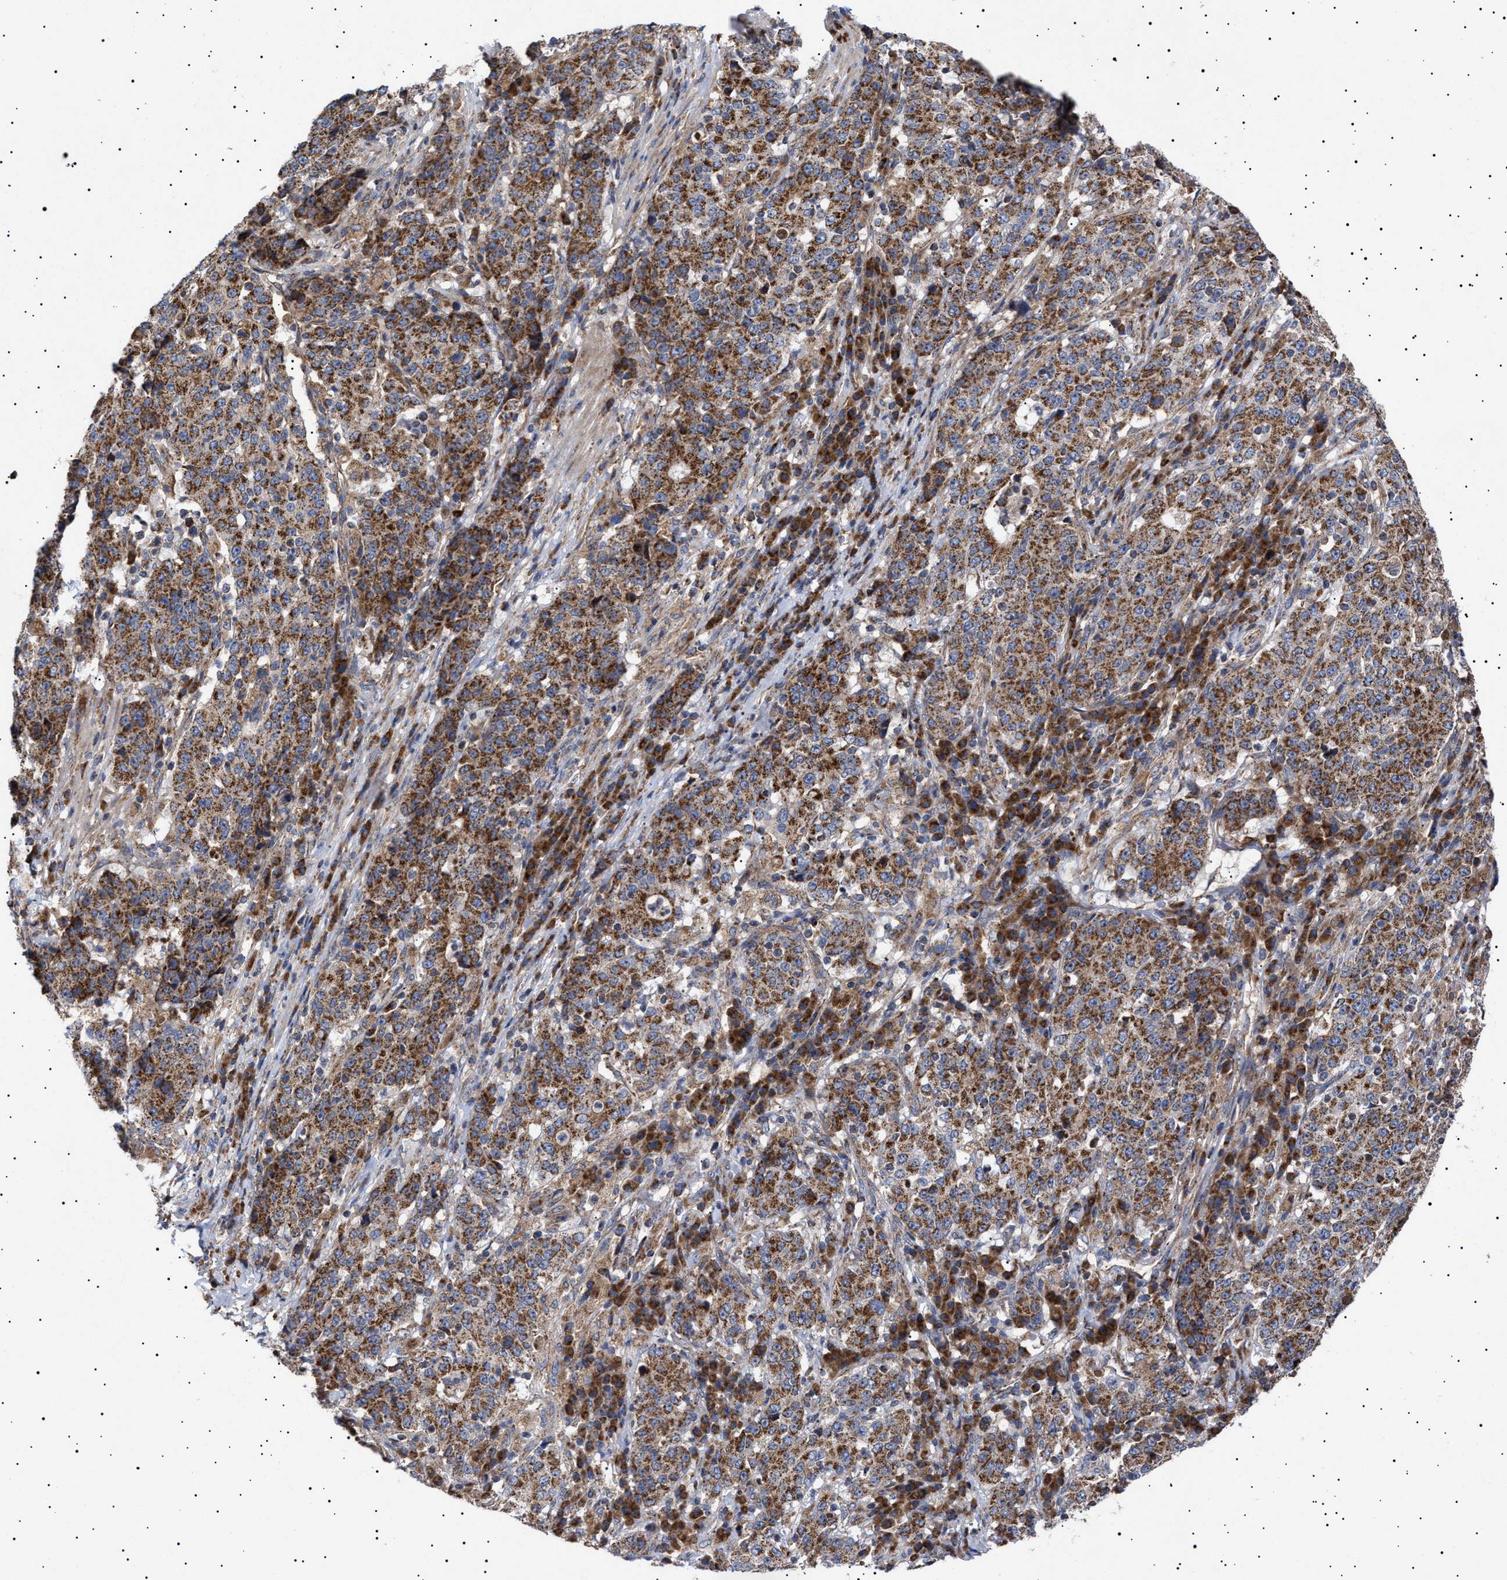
{"staining": {"intensity": "strong", "quantity": ">75%", "location": "cytoplasmic/membranous"}, "tissue": "stomach cancer", "cell_type": "Tumor cells", "image_type": "cancer", "snomed": [{"axis": "morphology", "description": "Adenocarcinoma, NOS"}, {"axis": "topography", "description": "Stomach"}], "caption": "Stomach cancer (adenocarcinoma) stained with a brown dye shows strong cytoplasmic/membranous positive staining in about >75% of tumor cells.", "gene": "MRPL10", "patient": {"sex": "male", "age": 59}}